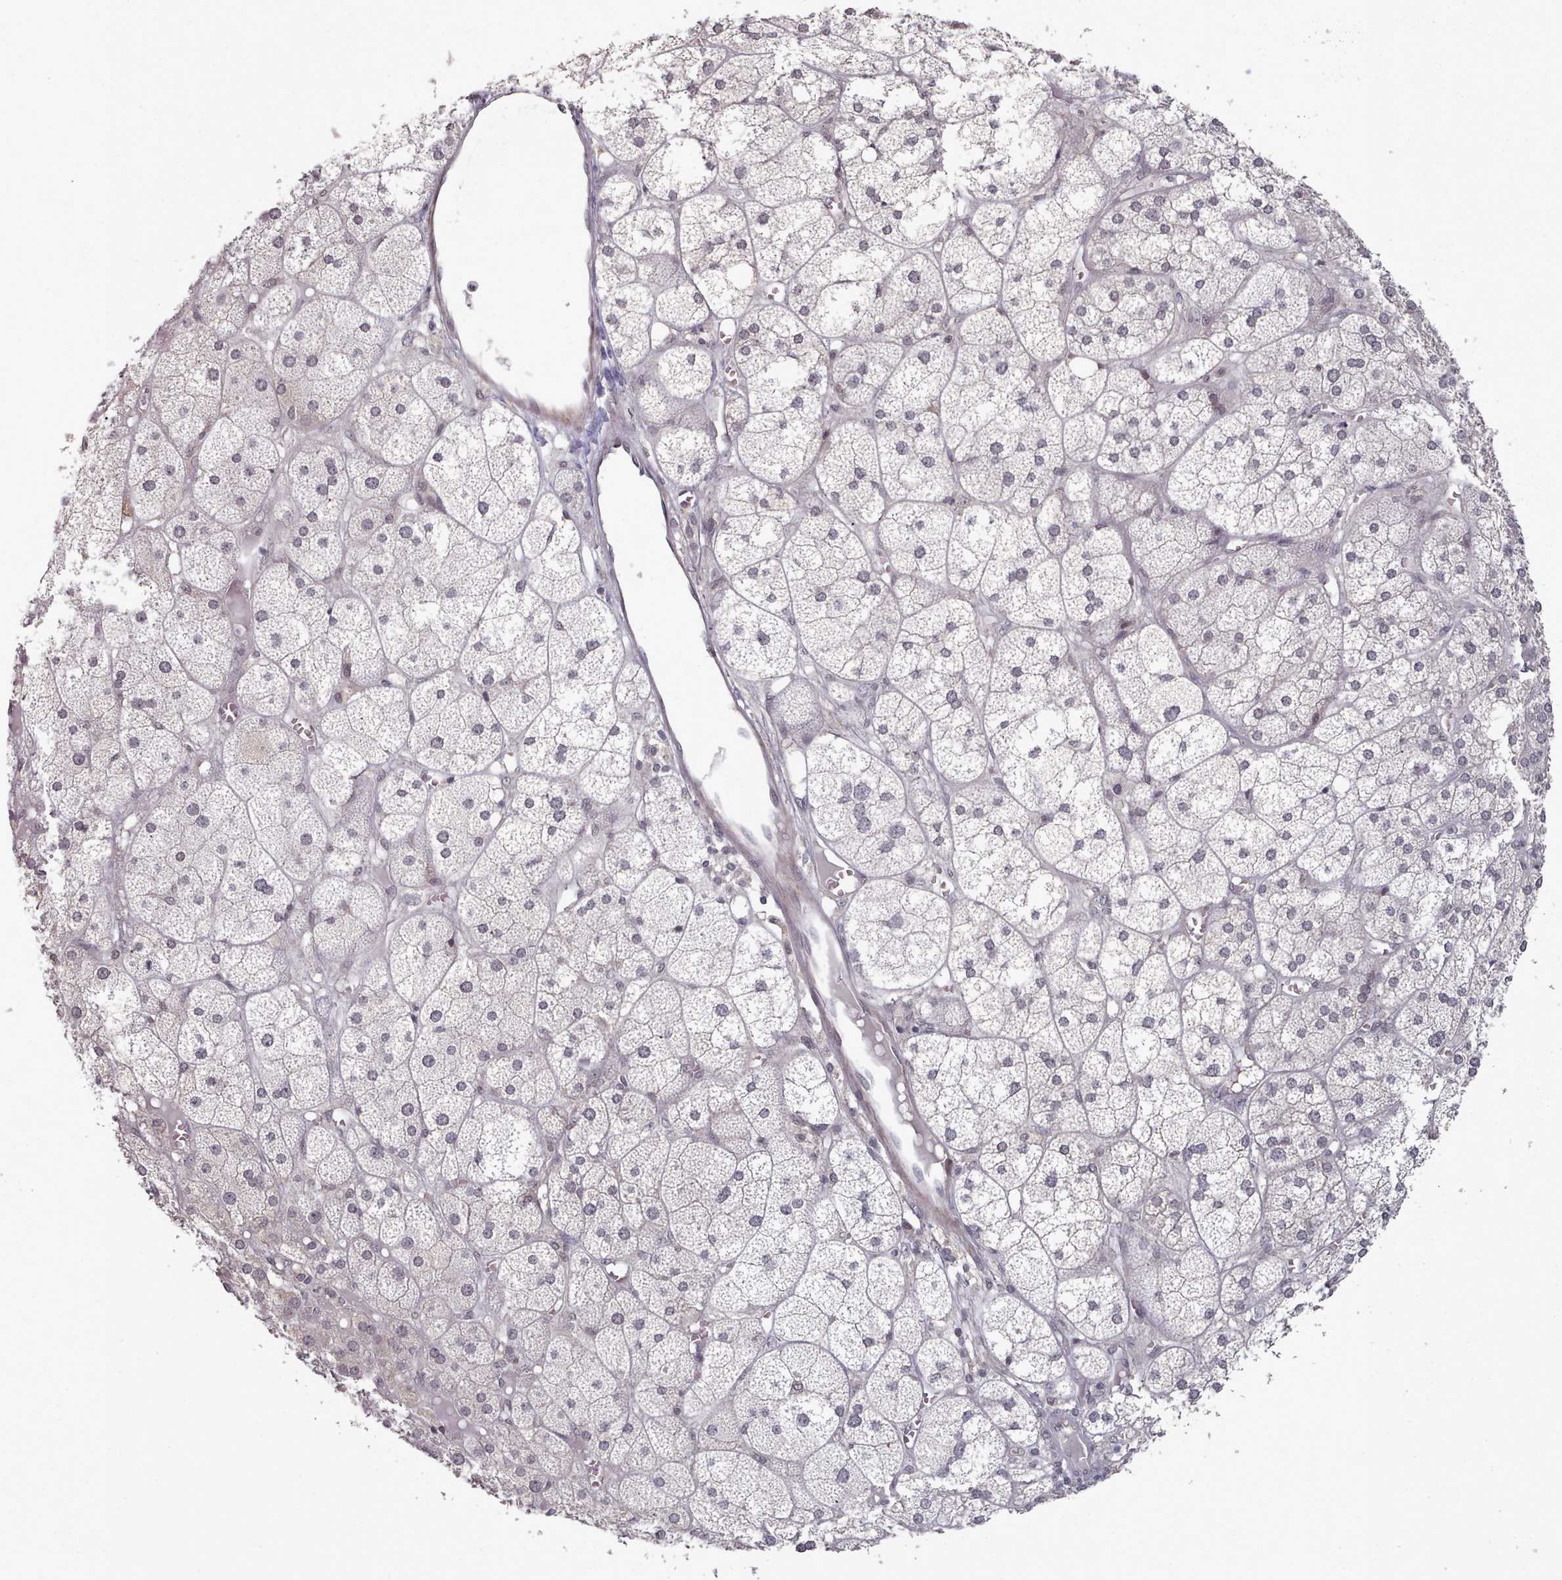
{"staining": {"intensity": "weak", "quantity": "25%-75%", "location": "cytoplasmic/membranous,nuclear"}, "tissue": "adrenal gland", "cell_type": "Glandular cells", "image_type": "normal", "snomed": [{"axis": "morphology", "description": "Normal tissue, NOS"}, {"axis": "topography", "description": "Adrenal gland"}], "caption": "Adrenal gland stained with a brown dye demonstrates weak cytoplasmic/membranous,nuclear positive expression in approximately 25%-75% of glandular cells.", "gene": "HYAL3", "patient": {"sex": "female", "age": 61}}